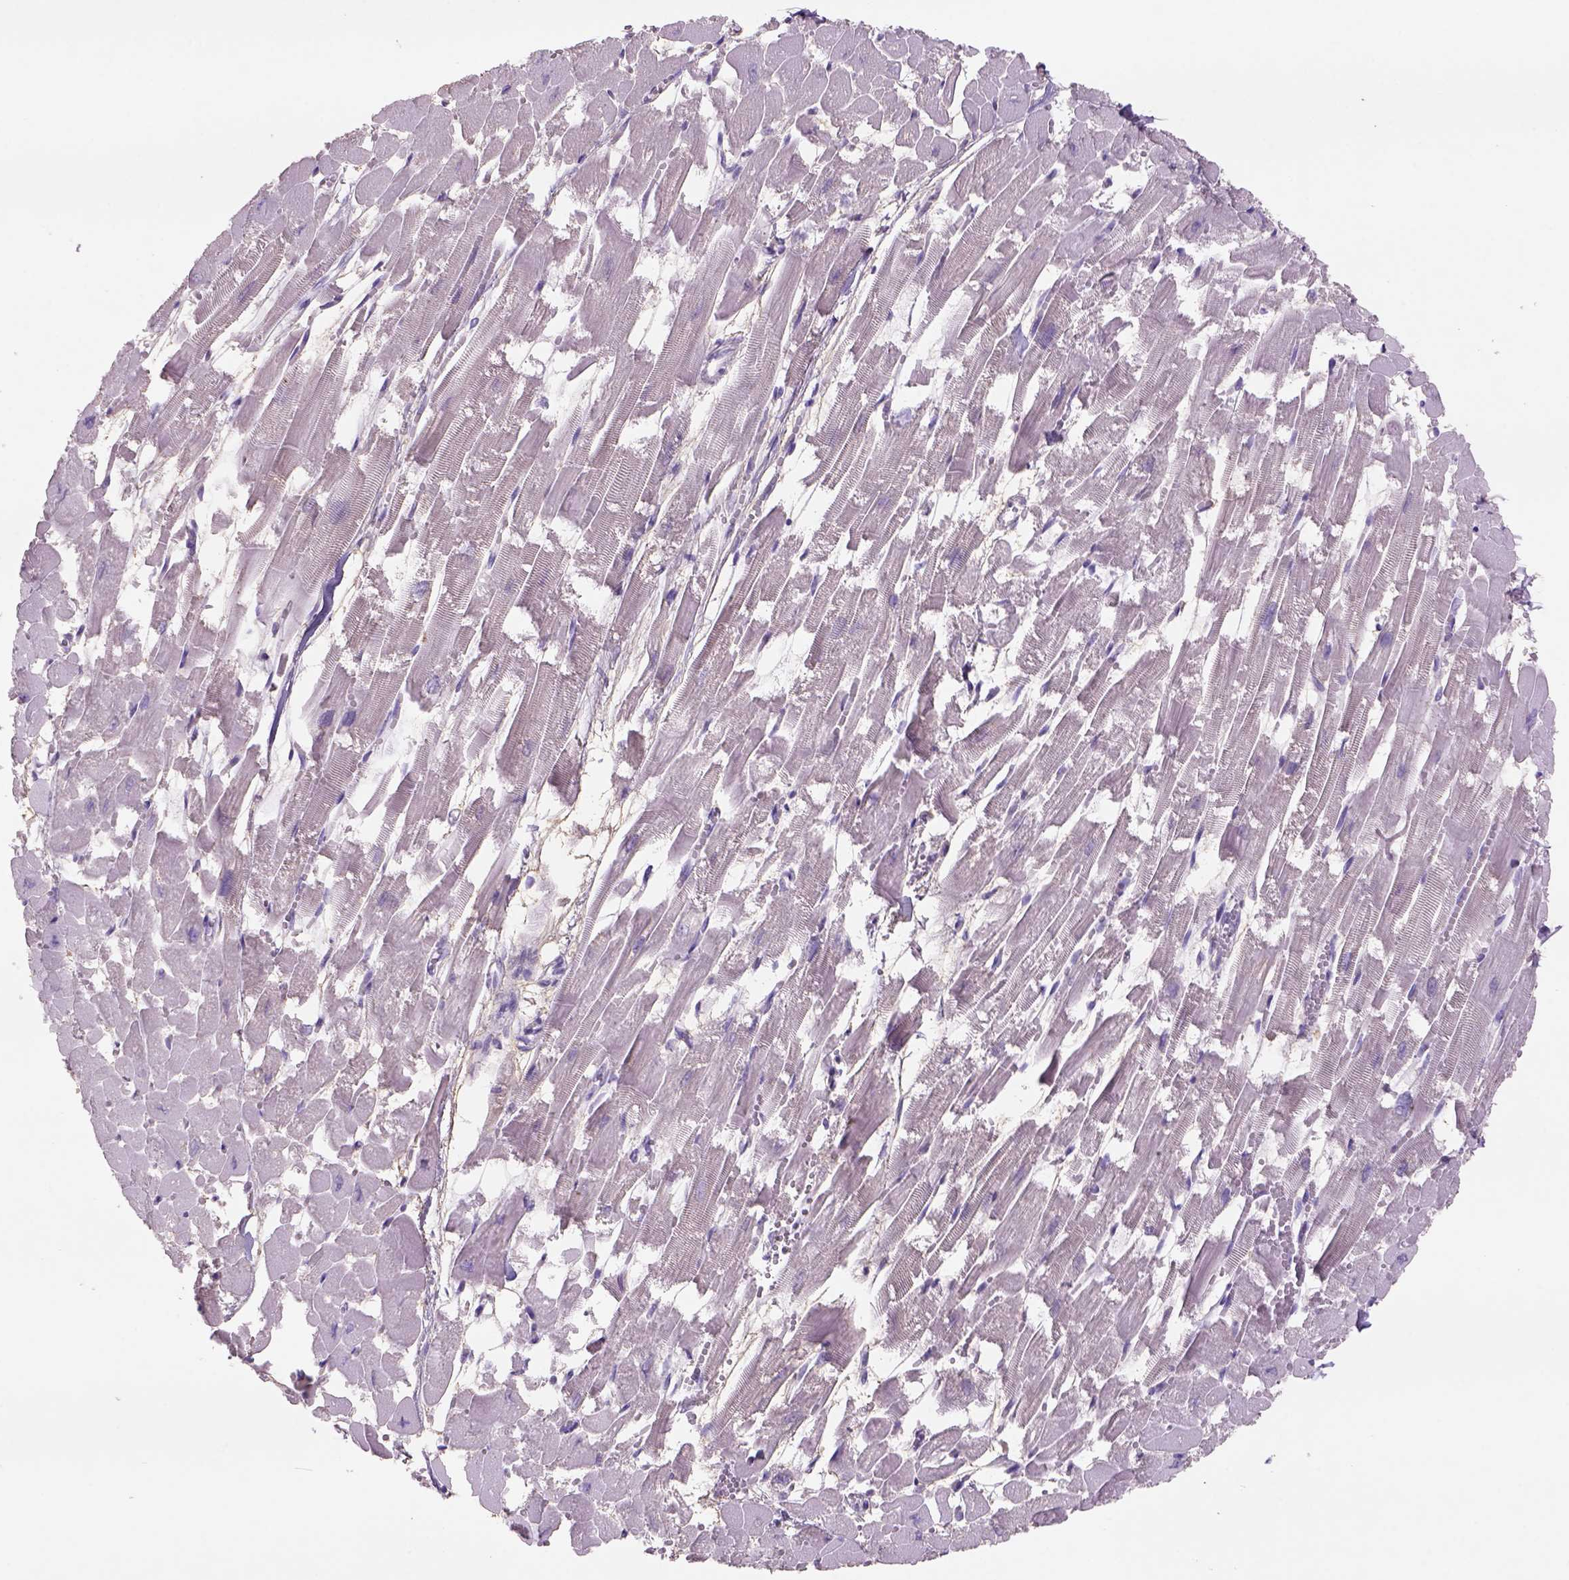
{"staining": {"intensity": "negative", "quantity": "none", "location": "none"}, "tissue": "heart muscle", "cell_type": "Cardiomyocytes", "image_type": "normal", "snomed": [{"axis": "morphology", "description": "Normal tissue, NOS"}, {"axis": "topography", "description": "Heart"}], "caption": "DAB (3,3'-diaminobenzidine) immunohistochemical staining of normal heart muscle exhibits no significant staining in cardiomyocytes. Nuclei are stained in blue.", "gene": "NAALAD2", "patient": {"sex": "female", "age": 52}}